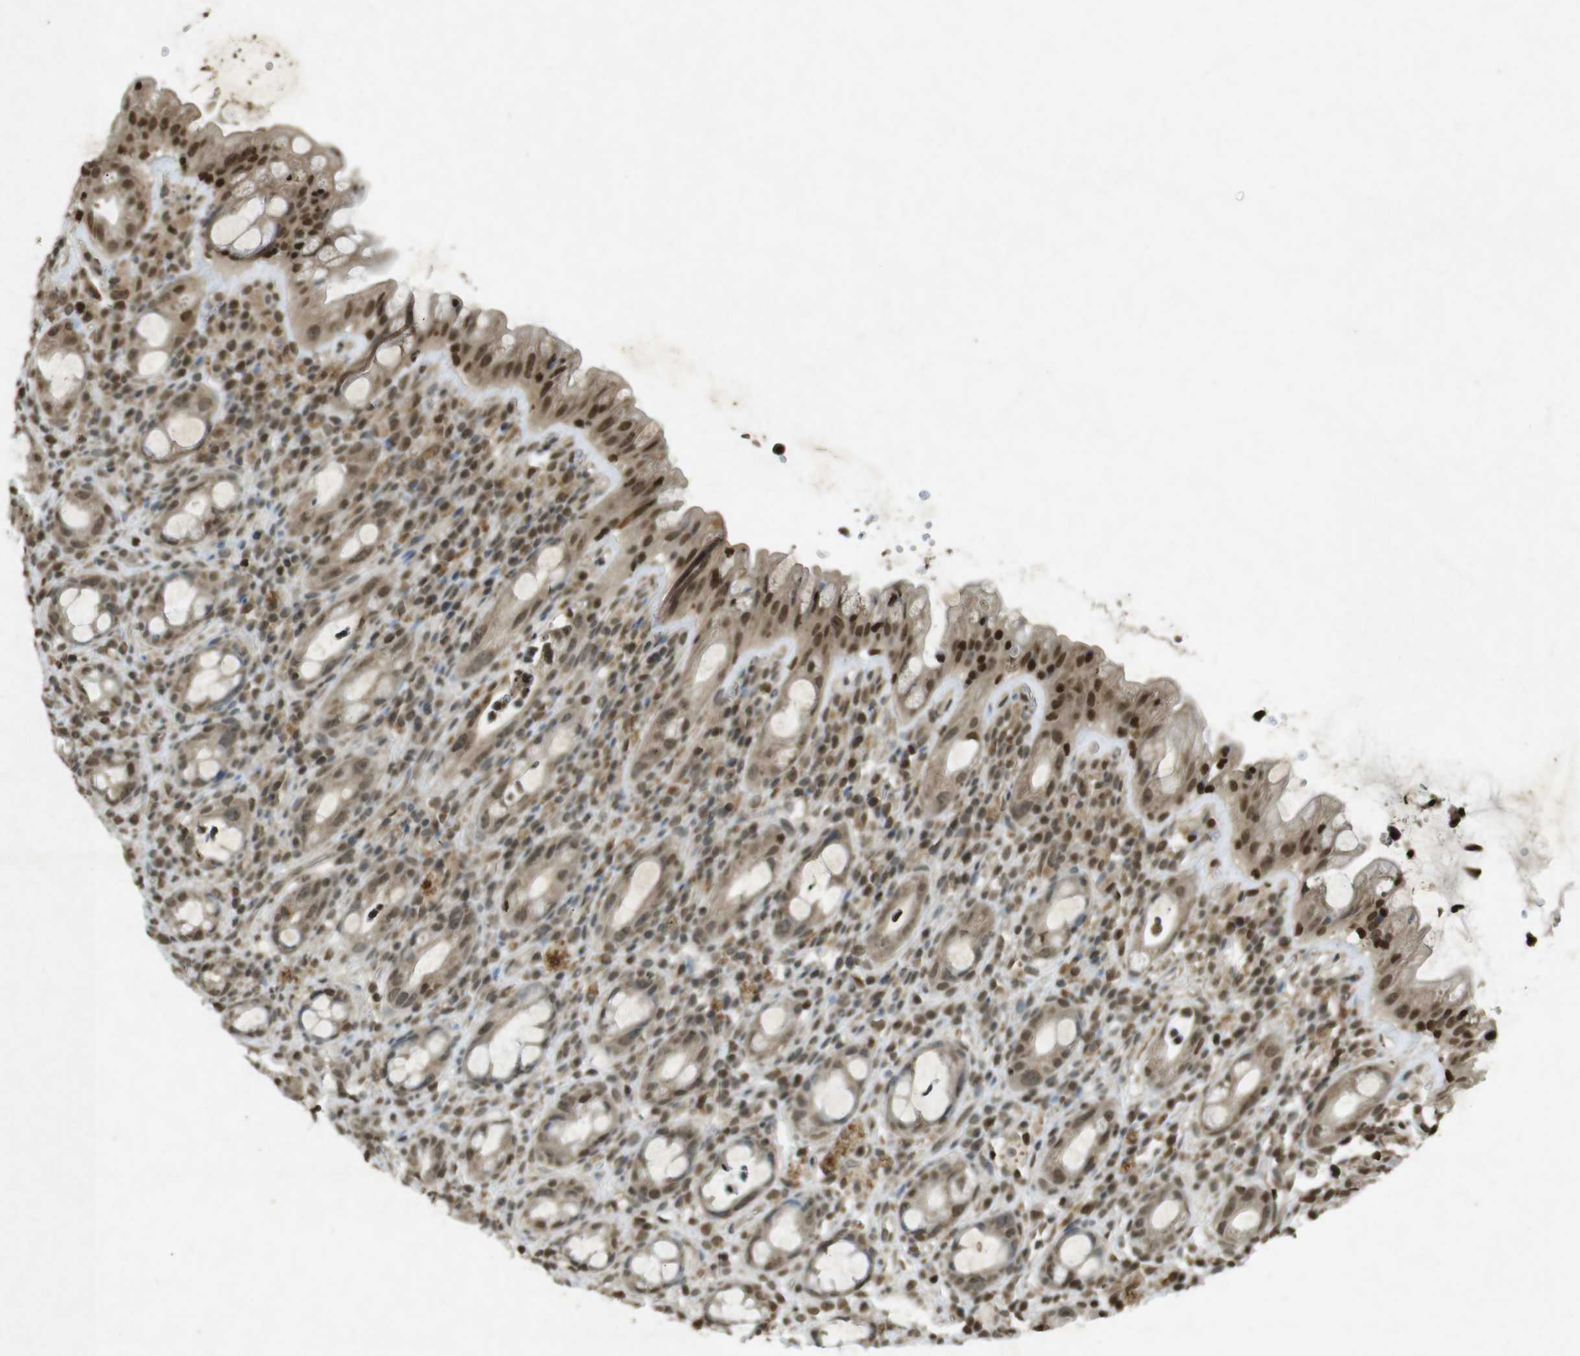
{"staining": {"intensity": "moderate", "quantity": ">75%", "location": "cytoplasmic/membranous,nuclear"}, "tissue": "rectum", "cell_type": "Glandular cells", "image_type": "normal", "snomed": [{"axis": "morphology", "description": "Normal tissue, NOS"}, {"axis": "topography", "description": "Rectum"}], "caption": "Human rectum stained with a brown dye shows moderate cytoplasmic/membranous,nuclear positive expression in about >75% of glandular cells.", "gene": "ORC4", "patient": {"sex": "male", "age": 44}}